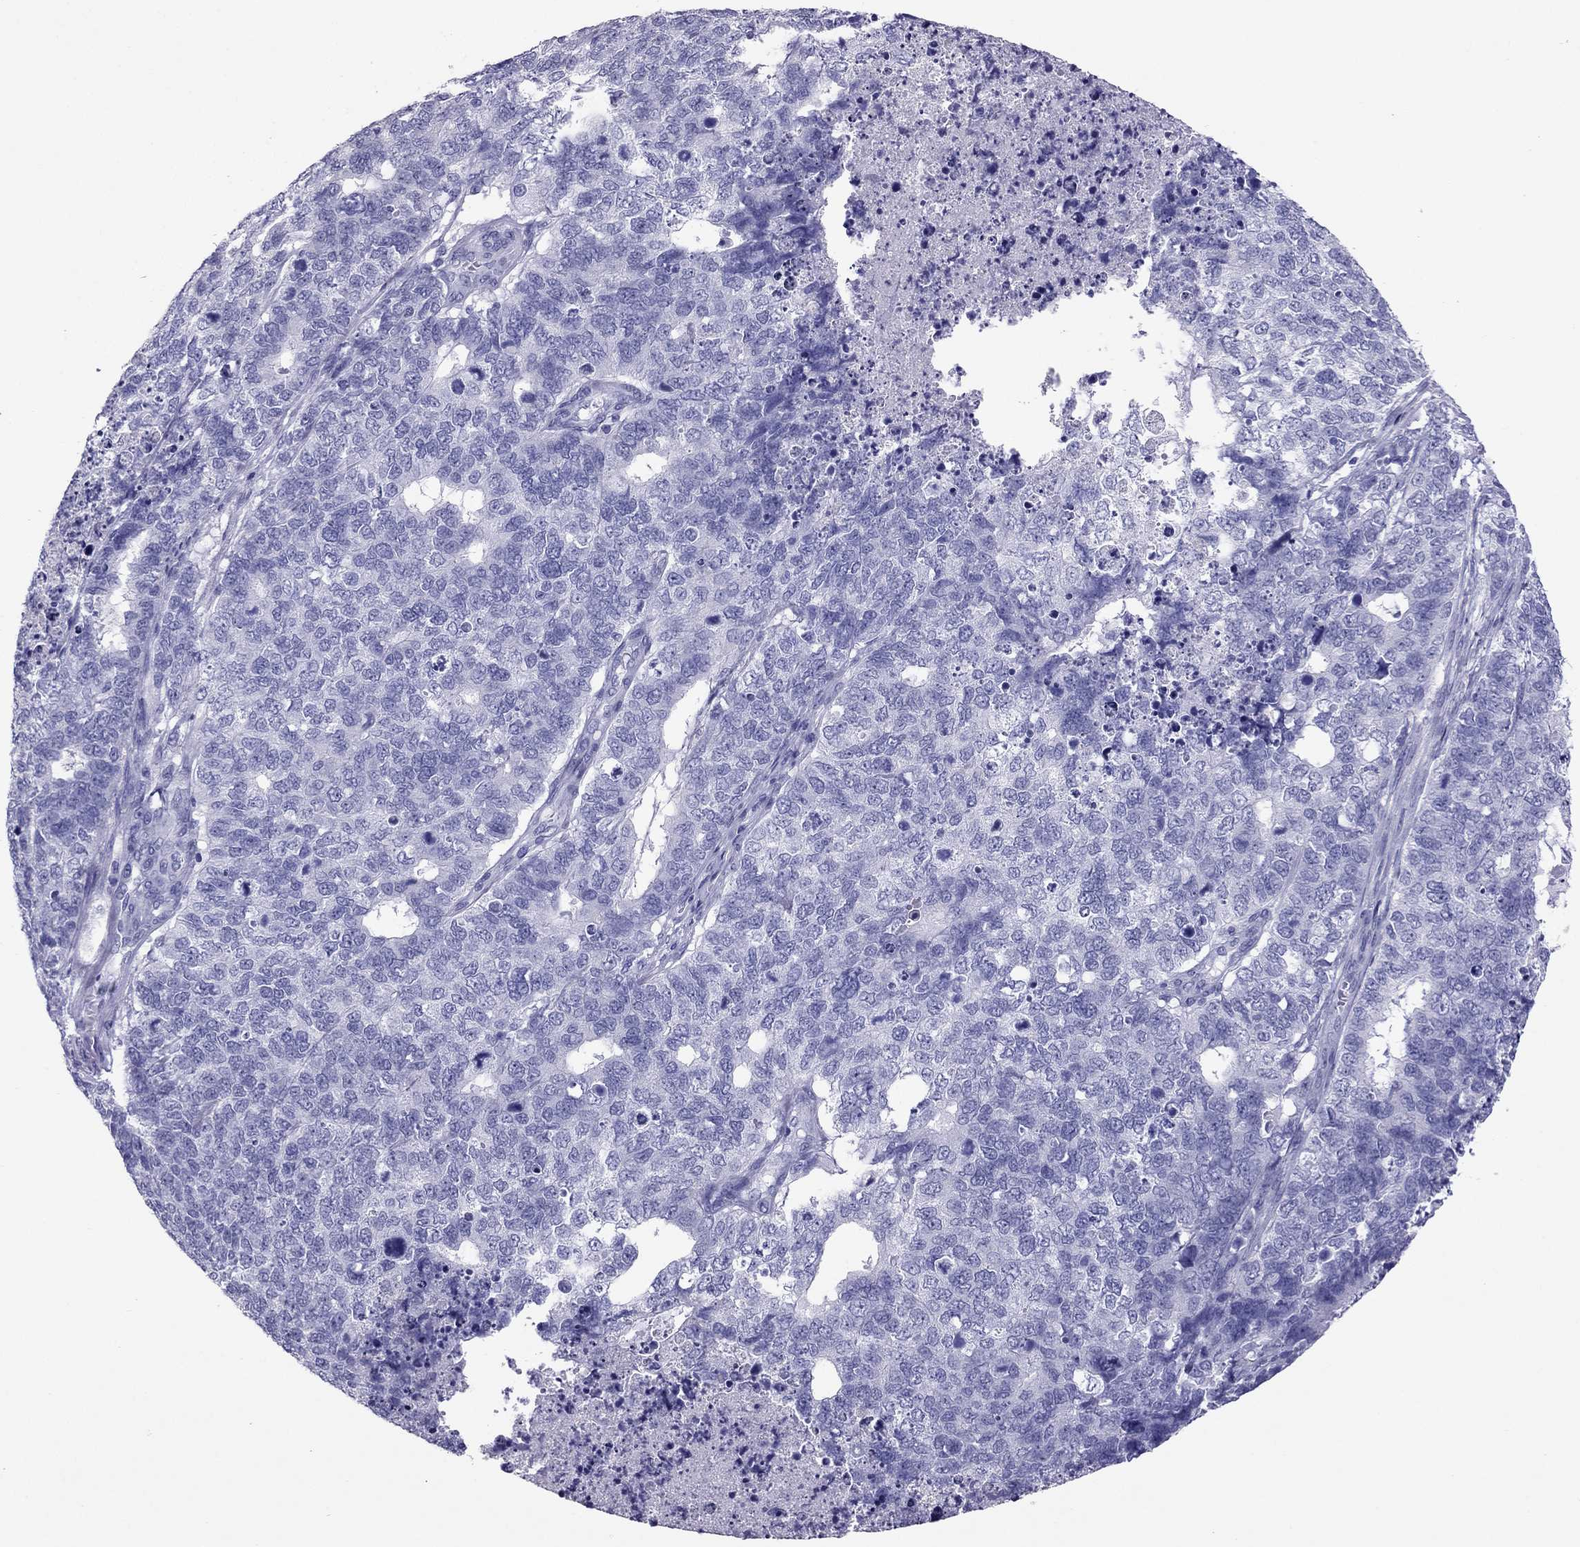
{"staining": {"intensity": "negative", "quantity": "none", "location": "none"}, "tissue": "cervical cancer", "cell_type": "Tumor cells", "image_type": "cancer", "snomed": [{"axis": "morphology", "description": "Squamous cell carcinoma, NOS"}, {"axis": "topography", "description": "Cervix"}], "caption": "IHC of human cervical cancer (squamous cell carcinoma) demonstrates no staining in tumor cells.", "gene": "PDE6A", "patient": {"sex": "female", "age": 63}}